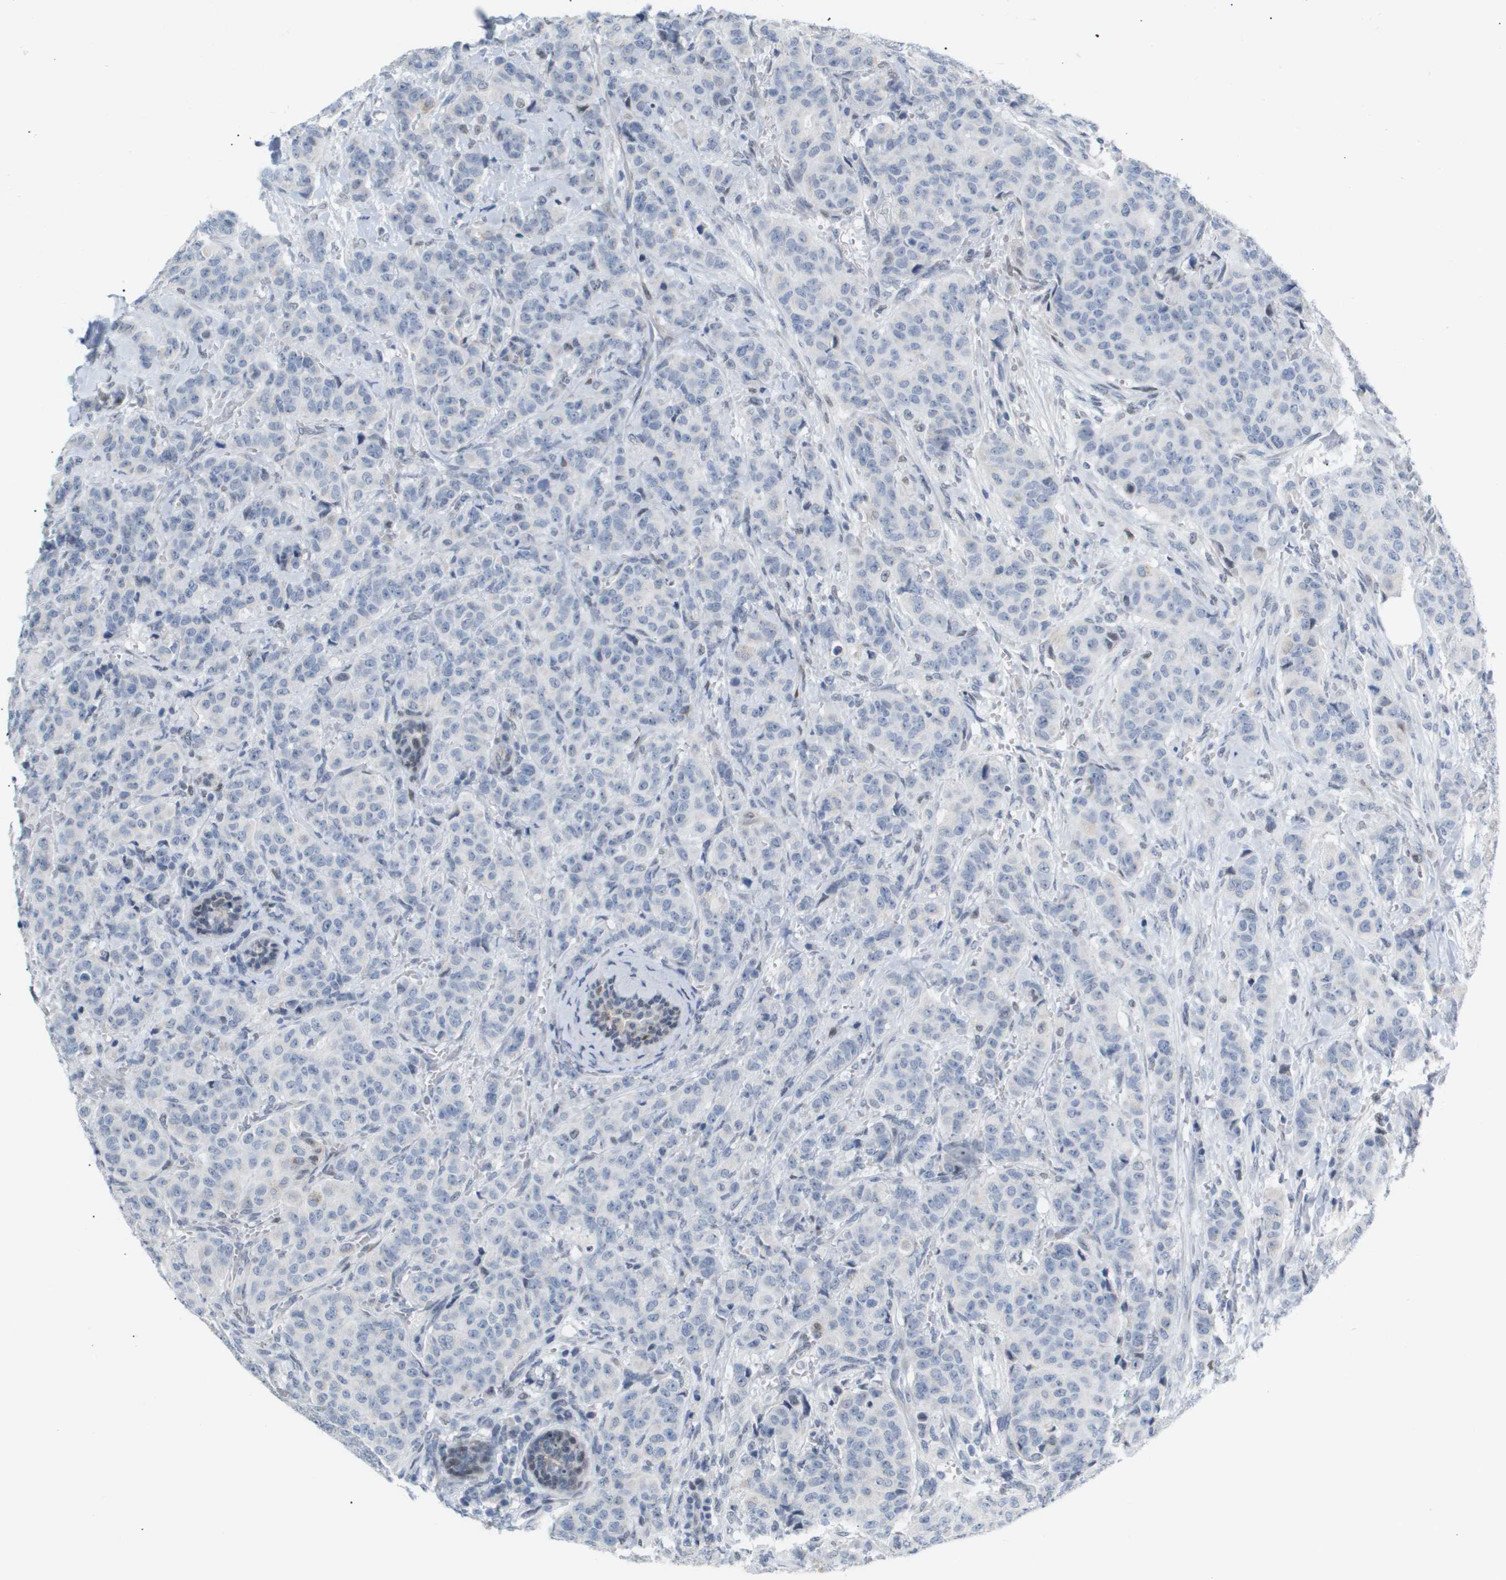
{"staining": {"intensity": "negative", "quantity": "none", "location": "none"}, "tissue": "breast cancer", "cell_type": "Tumor cells", "image_type": "cancer", "snomed": [{"axis": "morphology", "description": "Normal tissue, NOS"}, {"axis": "morphology", "description": "Duct carcinoma"}, {"axis": "topography", "description": "Breast"}], "caption": "Immunohistochemical staining of infiltrating ductal carcinoma (breast) demonstrates no significant staining in tumor cells. (Immunohistochemistry (ihc), brightfield microscopy, high magnification).", "gene": "PPARD", "patient": {"sex": "female", "age": 40}}